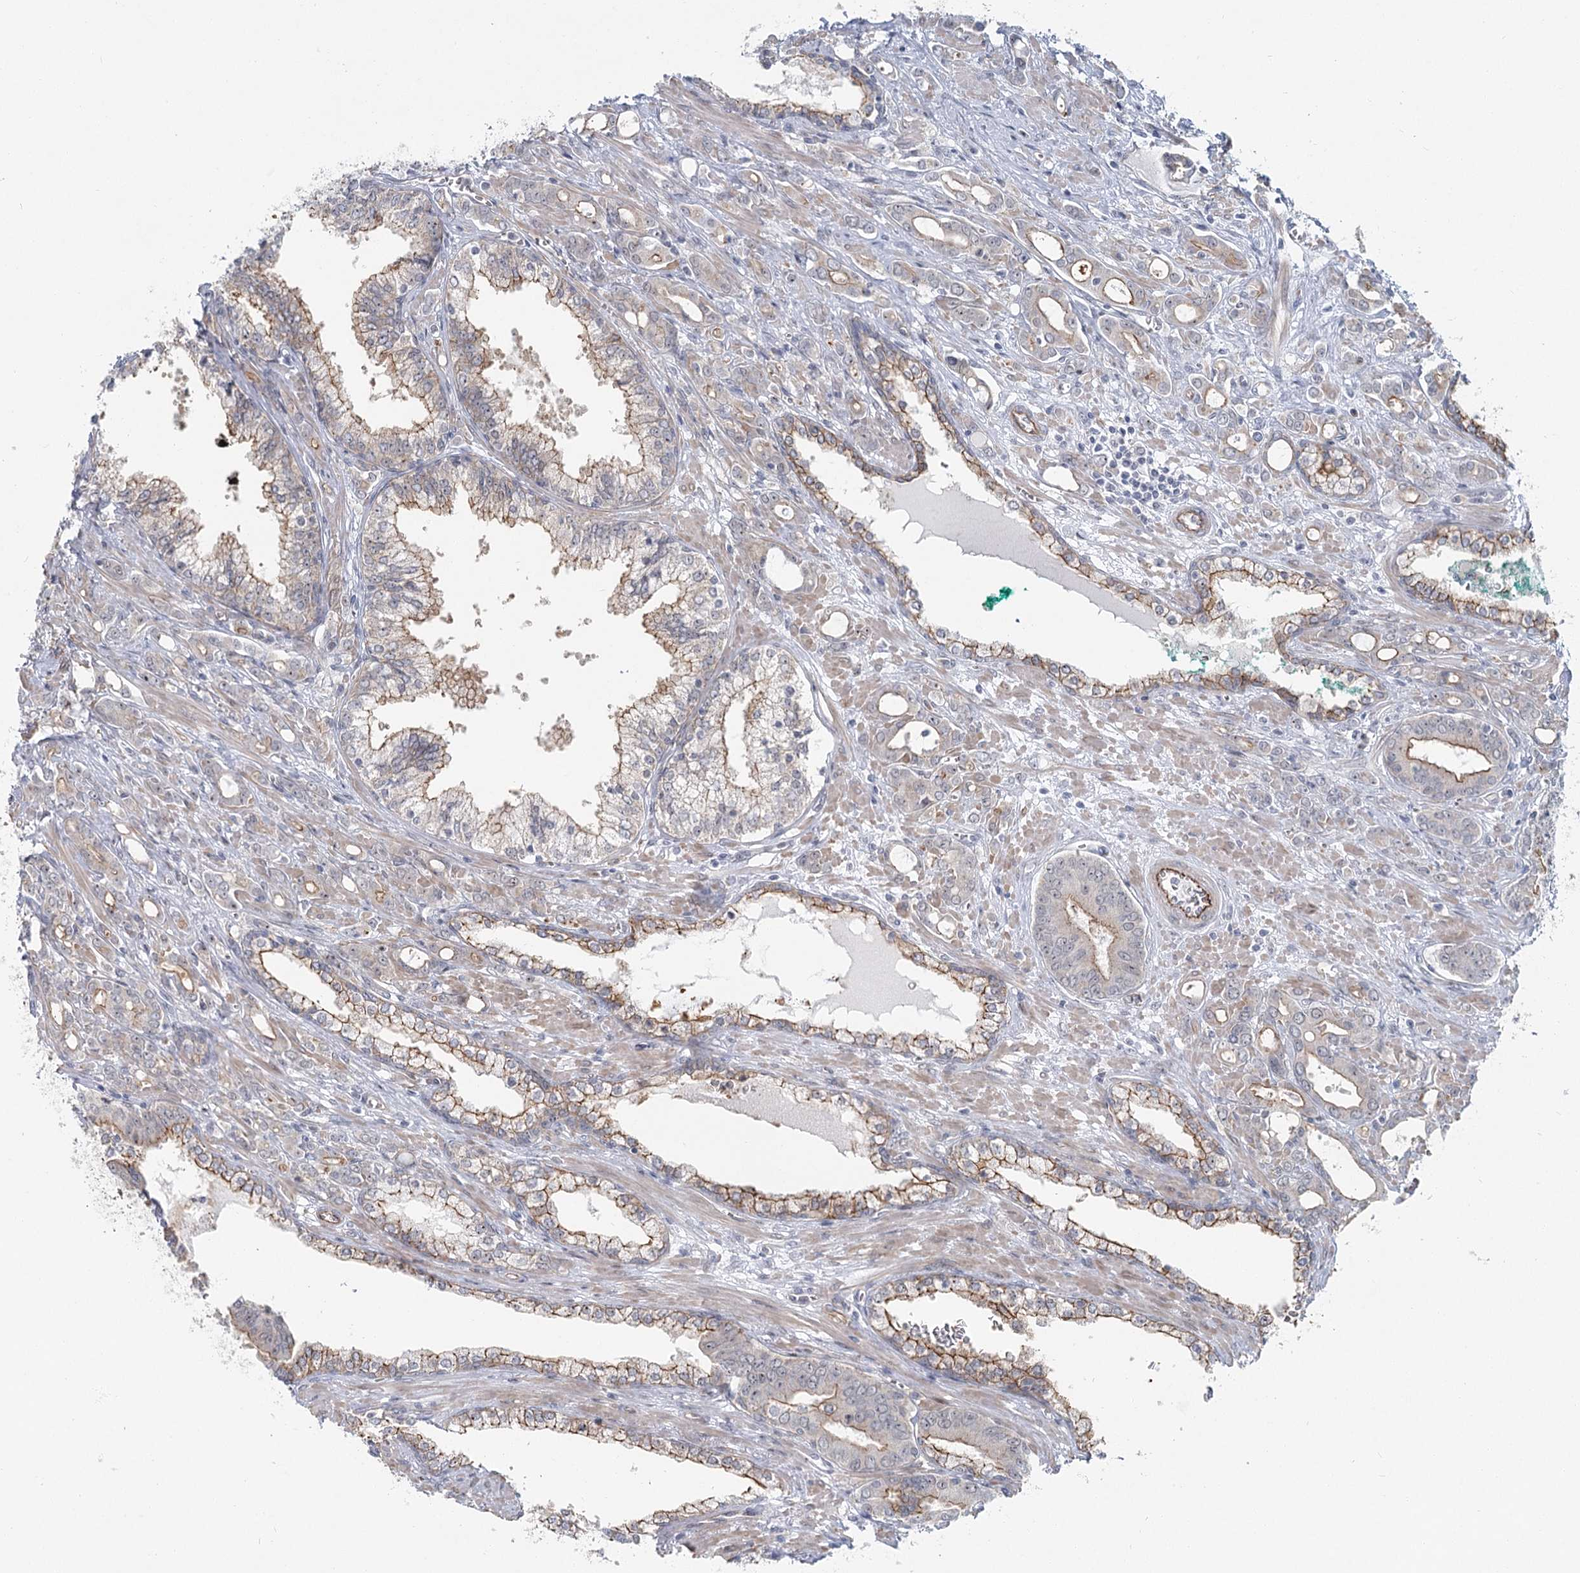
{"staining": {"intensity": "moderate", "quantity": "25%-75%", "location": "cytoplasmic/membranous"}, "tissue": "prostate cancer", "cell_type": "Tumor cells", "image_type": "cancer", "snomed": [{"axis": "morphology", "description": "Adenocarcinoma, High grade"}, {"axis": "topography", "description": "Prostate"}], "caption": "Approximately 25%-75% of tumor cells in human prostate high-grade adenocarcinoma reveal moderate cytoplasmic/membranous protein staining as visualized by brown immunohistochemical staining.", "gene": "ABHD8", "patient": {"sex": "male", "age": 72}}